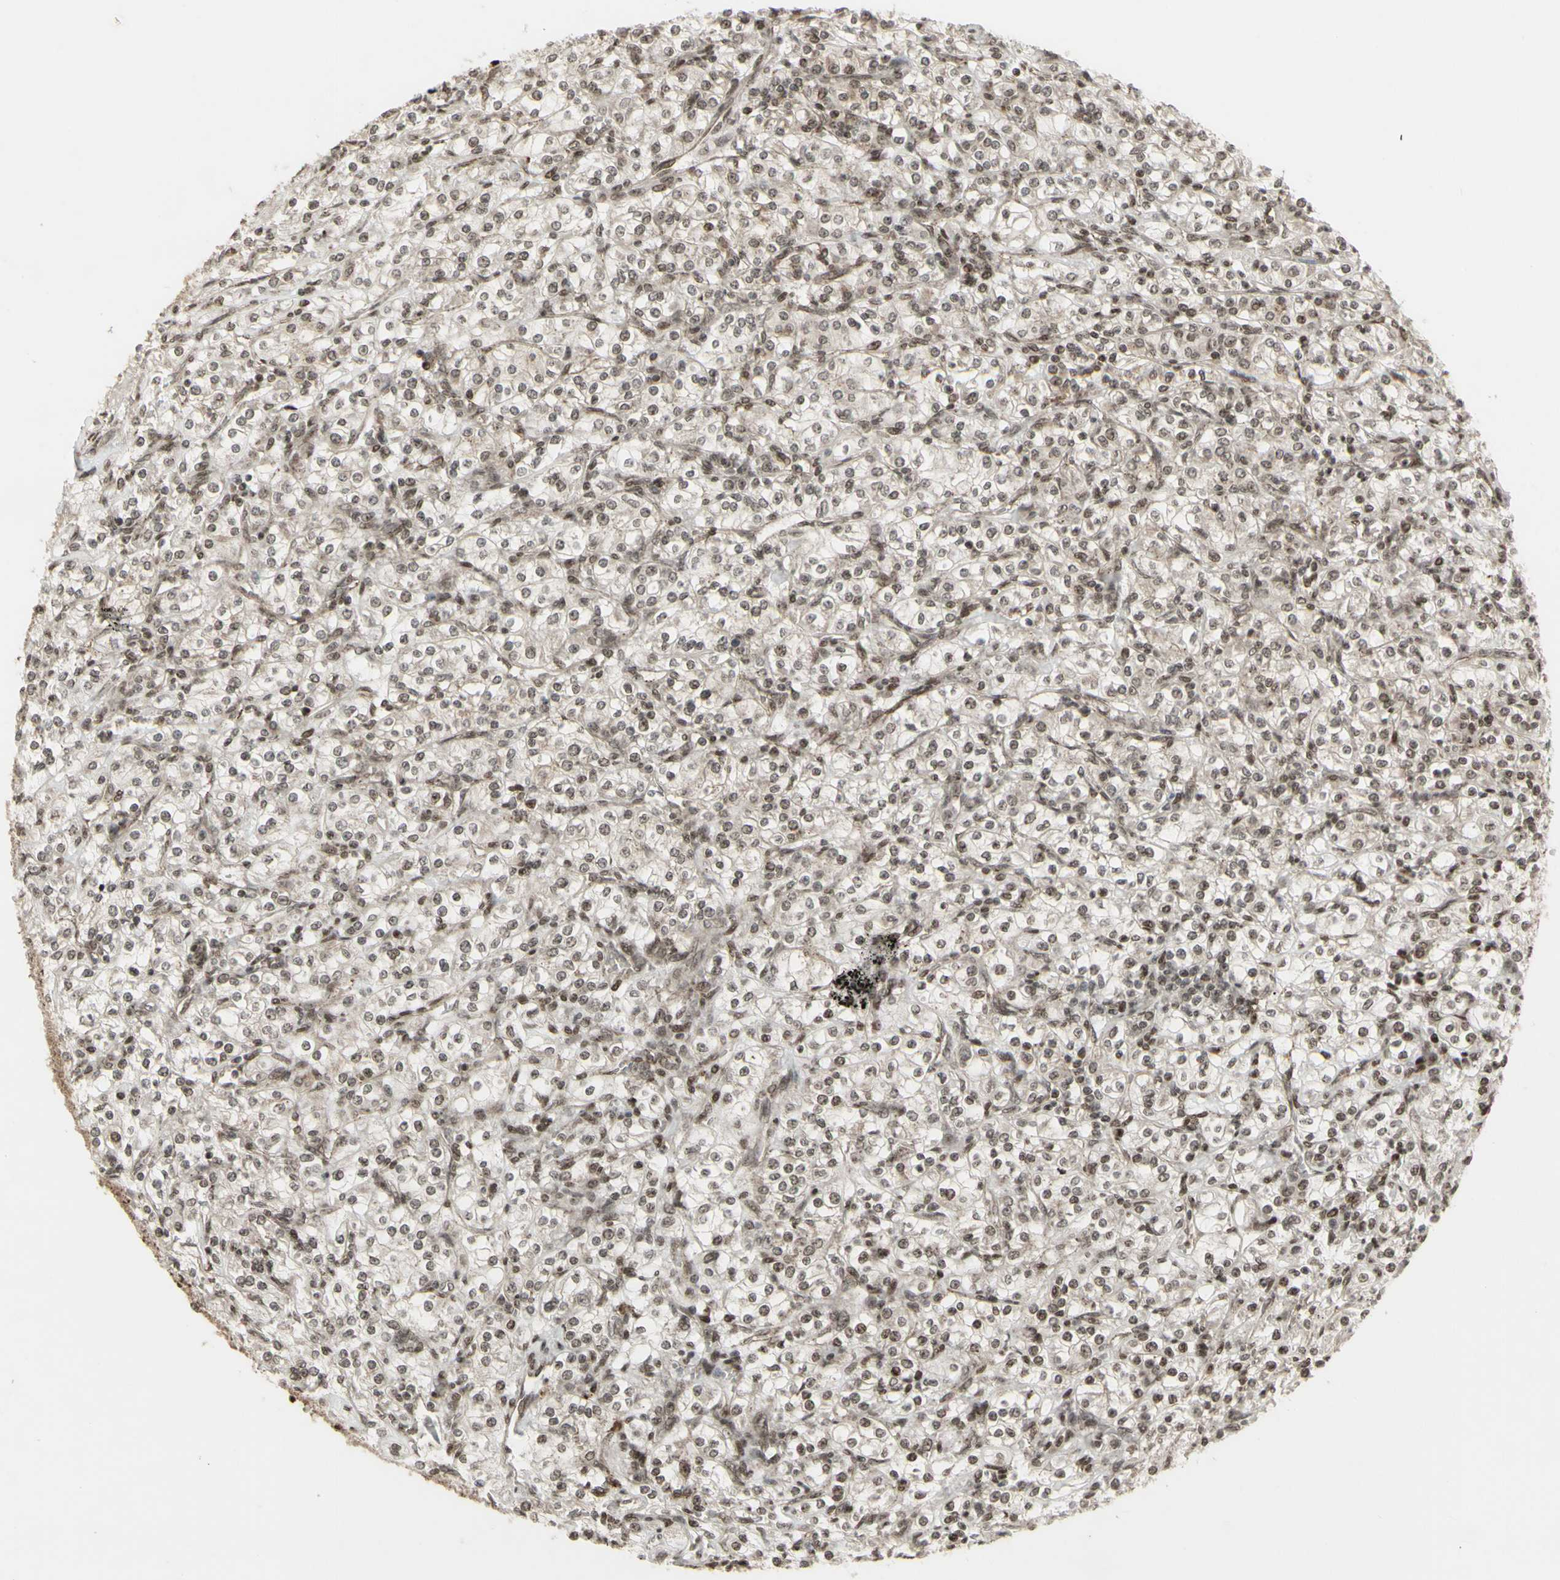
{"staining": {"intensity": "moderate", "quantity": ">75%", "location": "cytoplasmic/membranous,nuclear"}, "tissue": "renal cancer", "cell_type": "Tumor cells", "image_type": "cancer", "snomed": [{"axis": "morphology", "description": "Adenocarcinoma, NOS"}, {"axis": "topography", "description": "Kidney"}], "caption": "A brown stain labels moderate cytoplasmic/membranous and nuclear staining of a protein in human adenocarcinoma (renal) tumor cells.", "gene": "CBX1", "patient": {"sex": "male", "age": 77}}